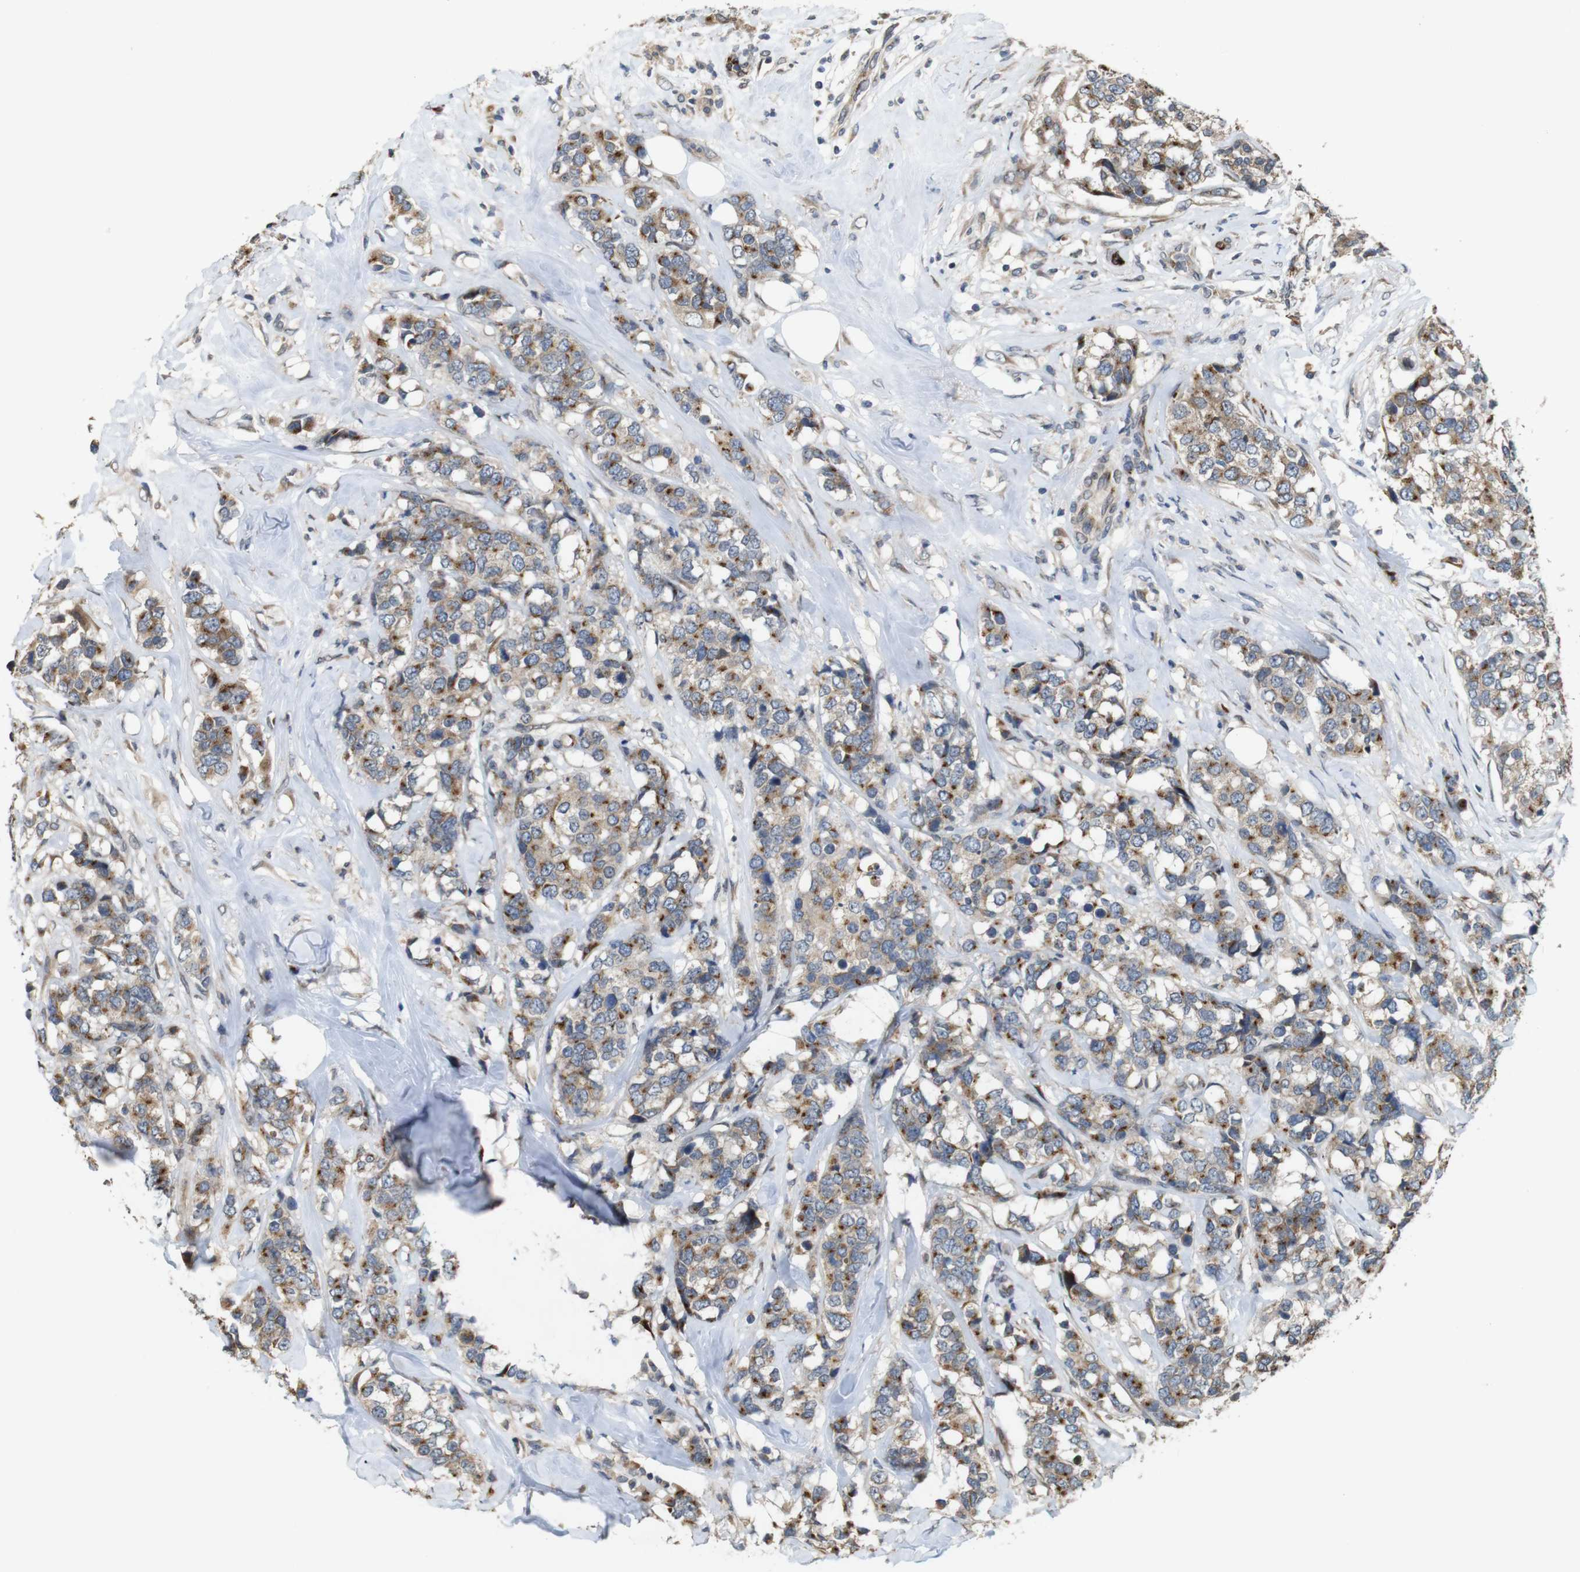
{"staining": {"intensity": "weak", "quantity": ">75%", "location": "cytoplasmic/membranous"}, "tissue": "breast cancer", "cell_type": "Tumor cells", "image_type": "cancer", "snomed": [{"axis": "morphology", "description": "Lobular carcinoma"}, {"axis": "topography", "description": "Breast"}], "caption": "Breast lobular carcinoma stained with a protein marker demonstrates weak staining in tumor cells.", "gene": "EFCAB14", "patient": {"sex": "female", "age": 59}}